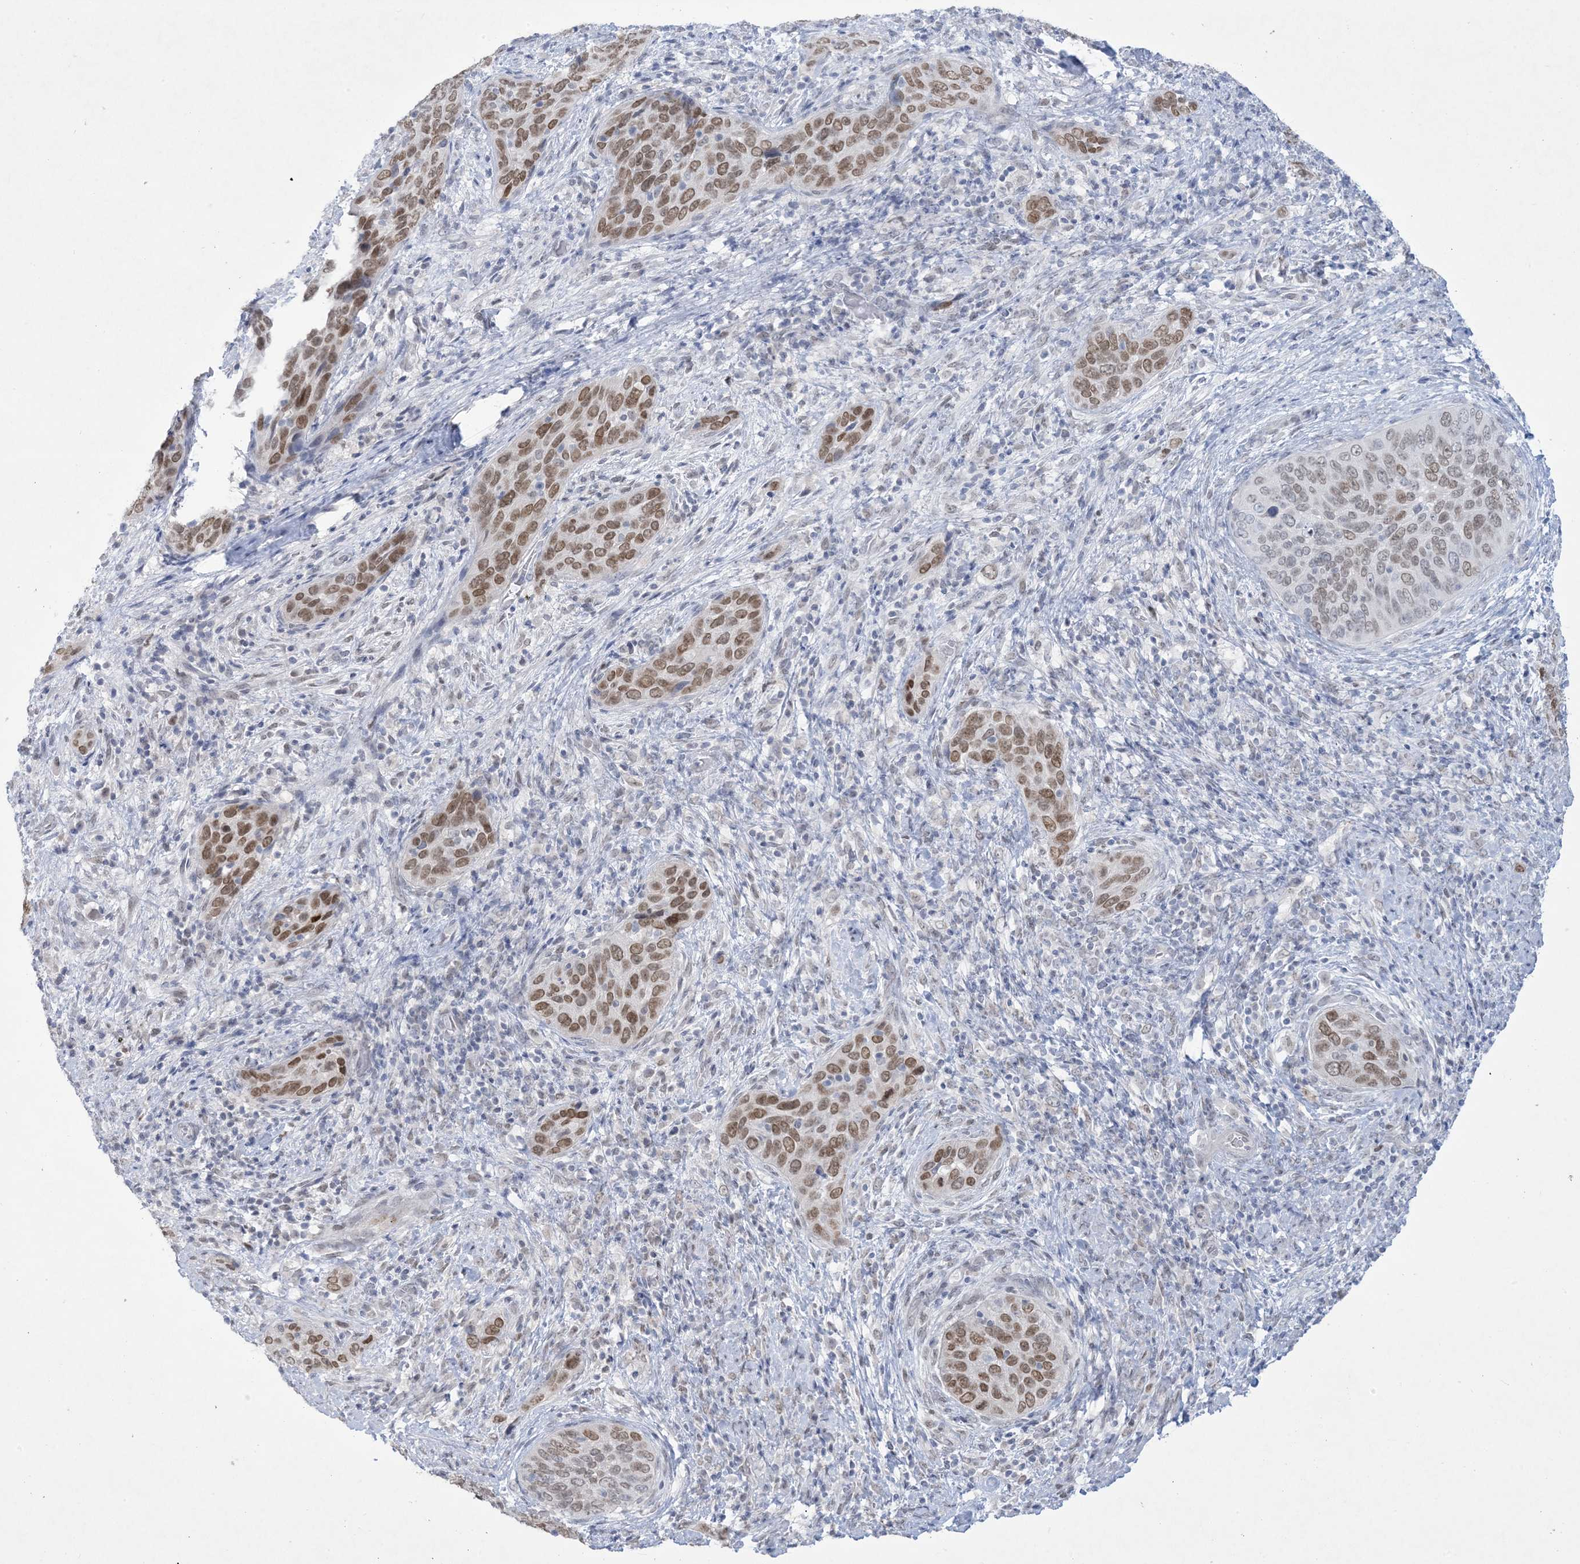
{"staining": {"intensity": "moderate", "quantity": ">75%", "location": "nuclear"}, "tissue": "cervical cancer", "cell_type": "Tumor cells", "image_type": "cancer", "snomed": [{"axis": "morphology", "description": "Squamous cell carcinoma, NOS"}, {"axis": "topography", "description": "Cervix"}], "caption": "Human cervical cancer (squamous cell carcinoma) stained for a protein (brown) shows moderate nuclear positive staining in about >75% of tumor cells.", "gene": "HOMEZ", "patient": {"sex": "female", "age": 60}}